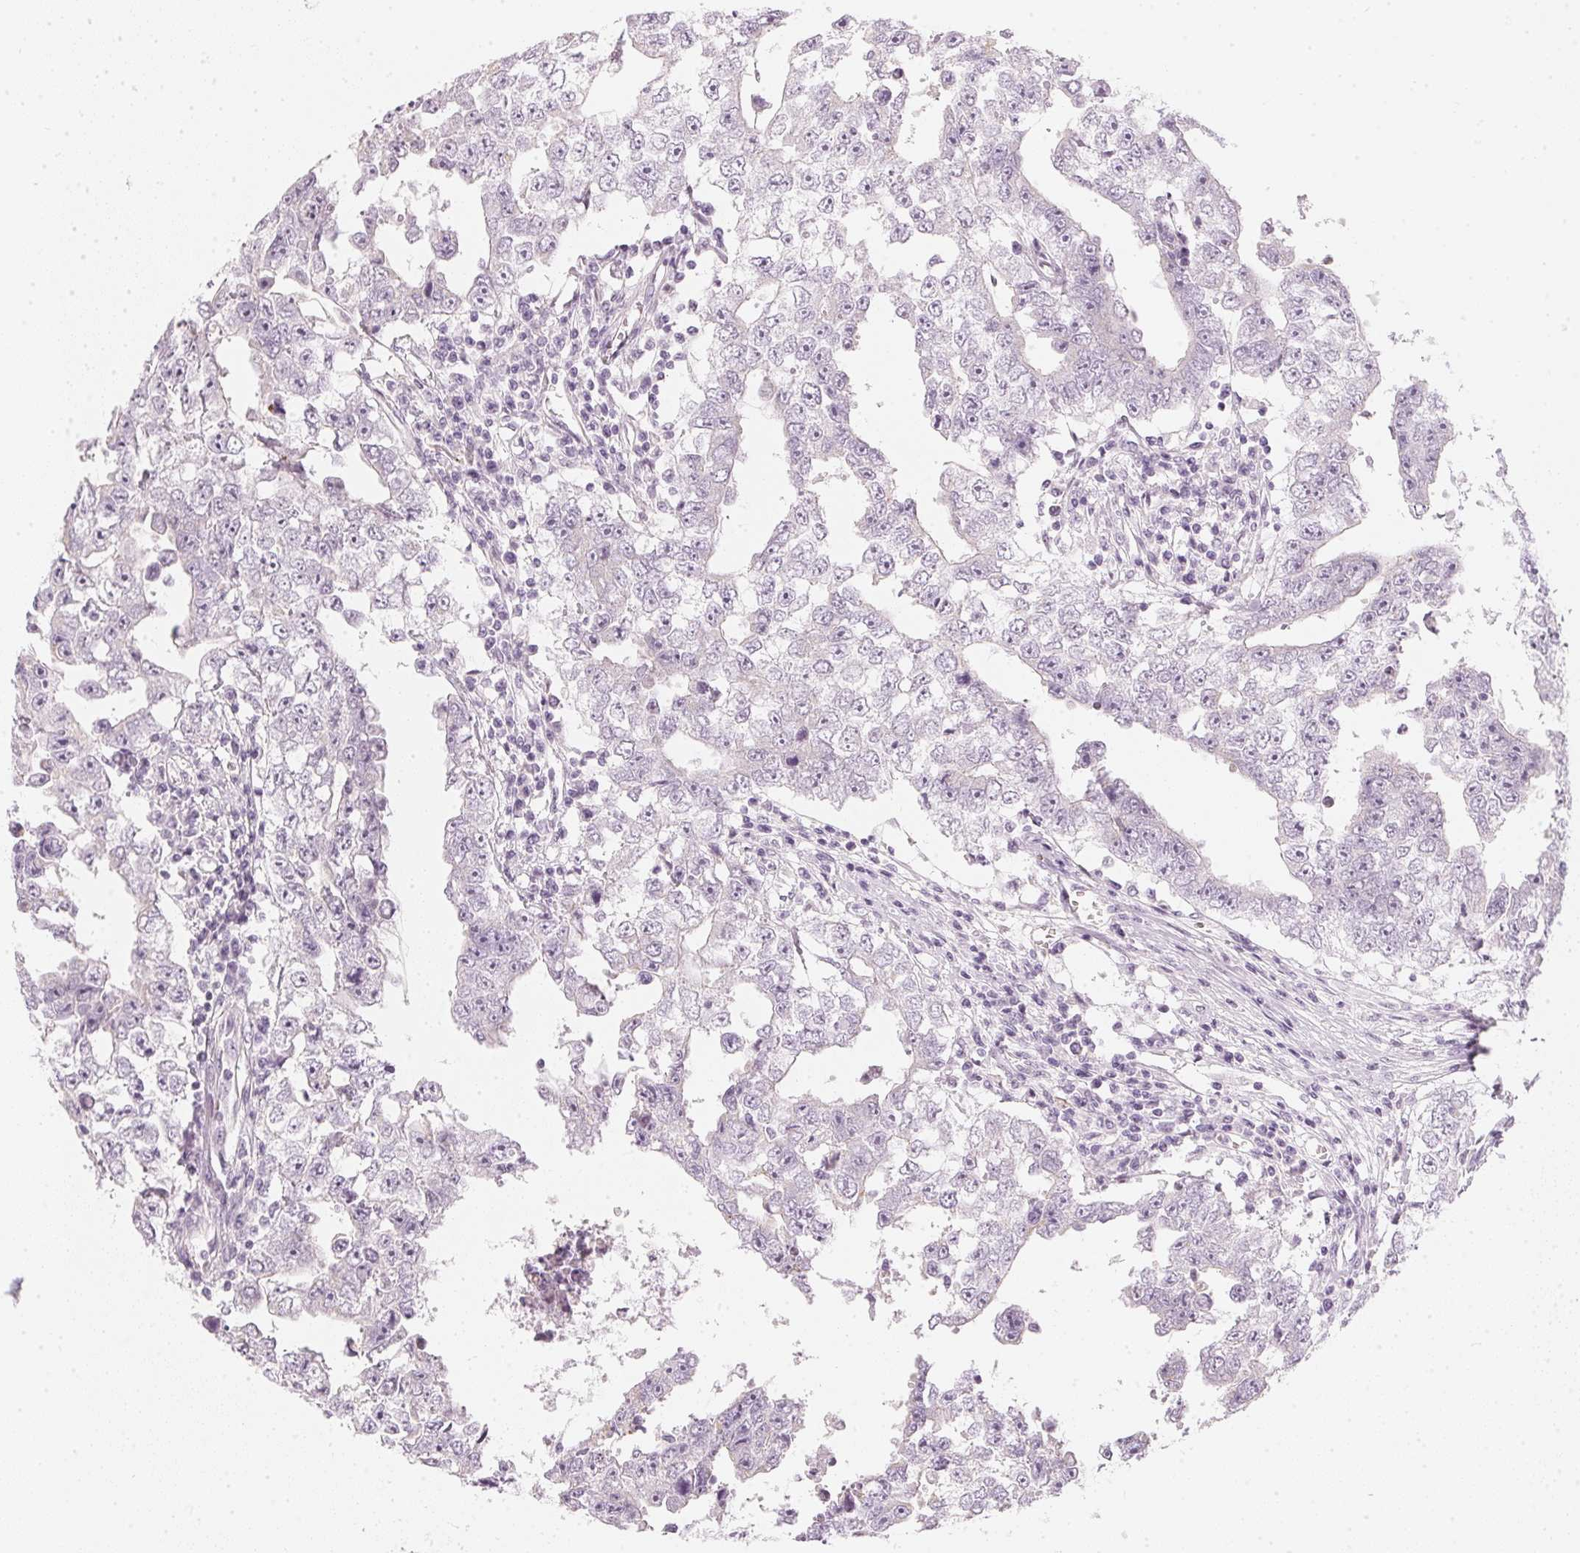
{"staining": {"intensity": "negative", "quantity": "none", "location": "none"}, "tissue": "testis cancer", "cell_type": "Tumor cells", "image_type": "cancer", "snomed": [{"axis": "morphology", "description": "Carcinoma, Embryonal, NOS"}, {"axis": "topography", "description": "Testis"}], "caption": "Testis embryonal carcinoma was stained to show a protein in brown. There is no significant staining in tumor cells. Nuclei are stained in blue.", "gene": "CHST4", "patient": {"sex": "male", "age": 36}}